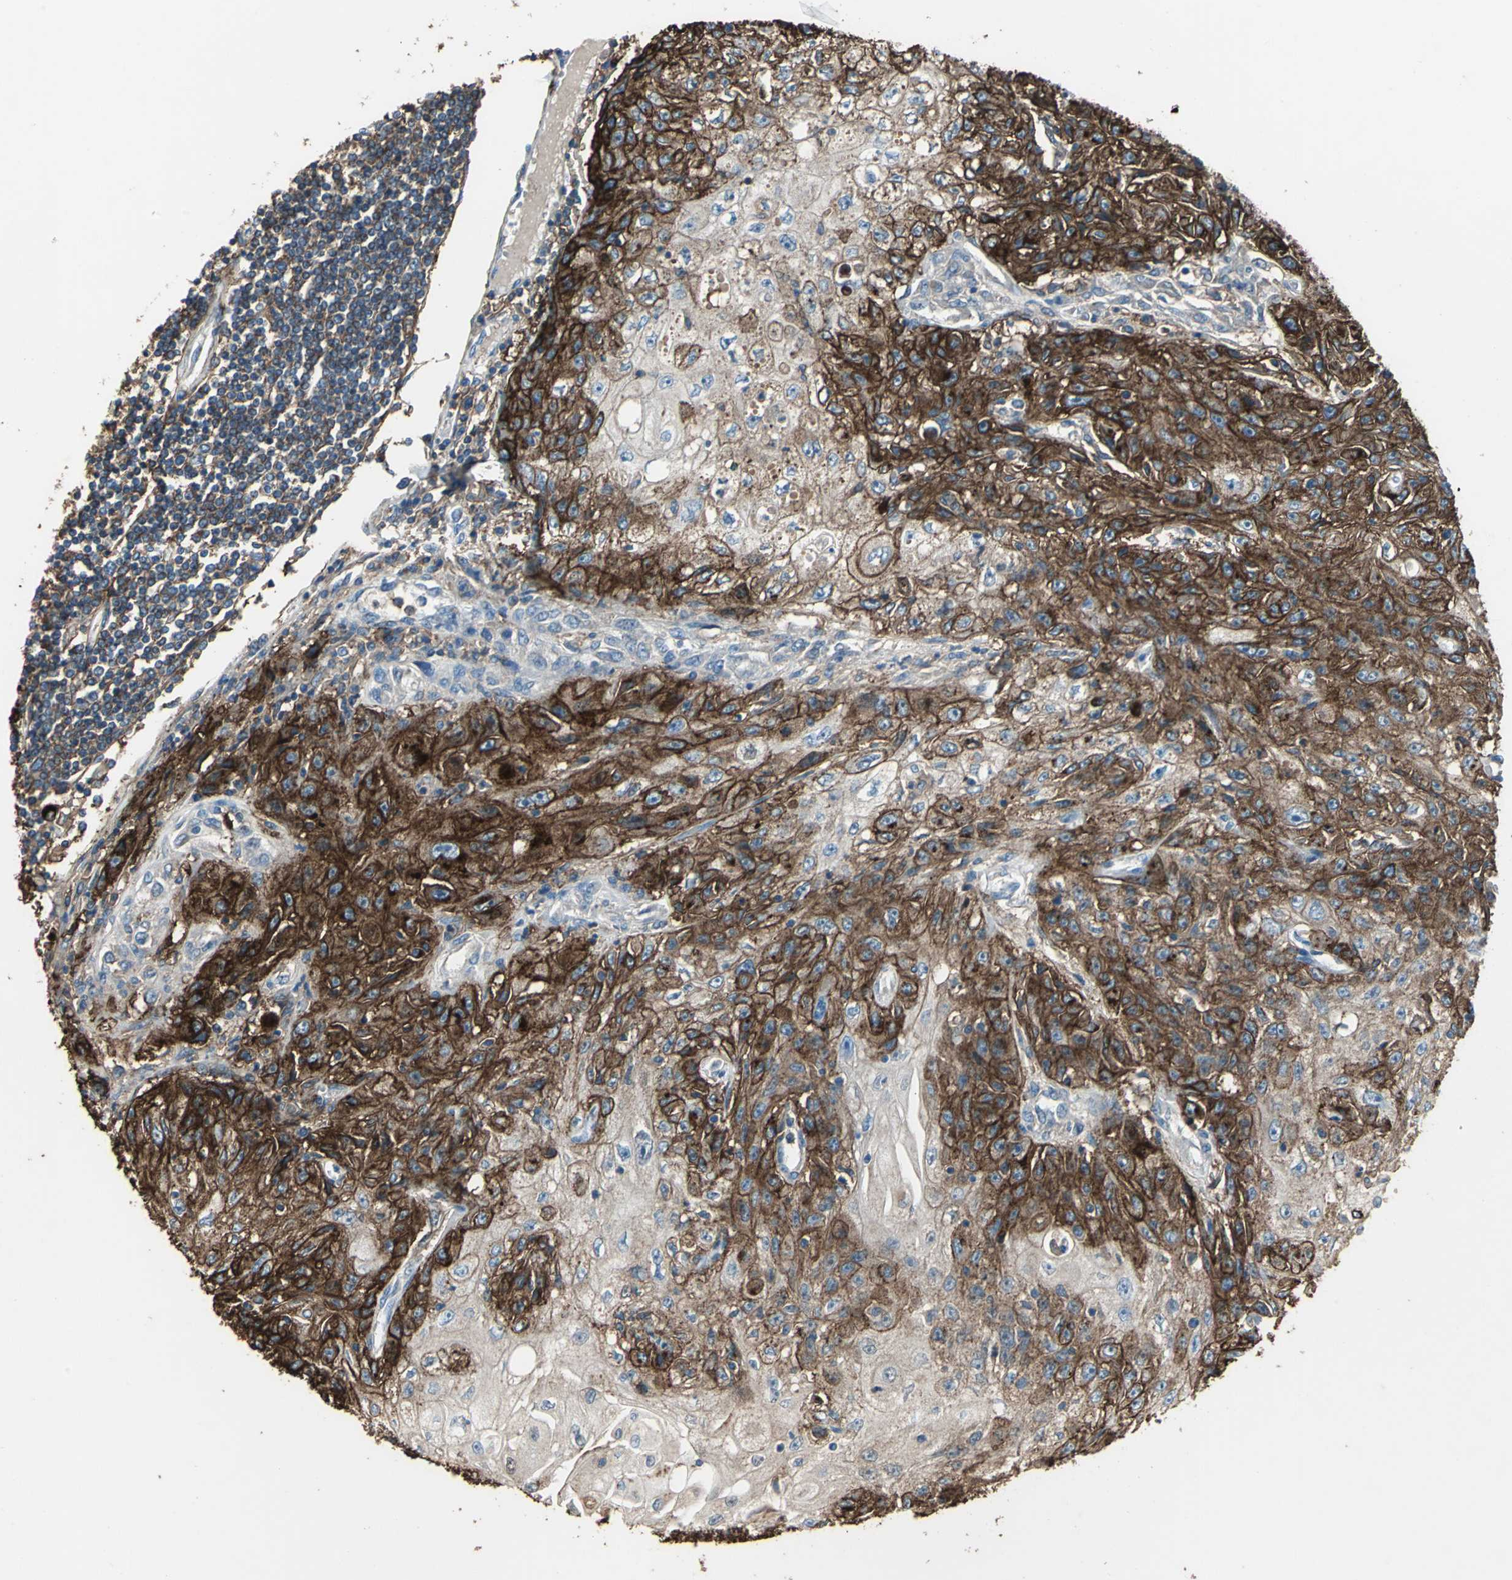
{"staining": {"intensity": "strong", "quantity": "25%-75%", "location": "cytoplasmic/membranous"}, "tissue": "skin cancer", "cell_type": "Tumor cells", "image_type": "cancer", "snomed": [{"axis": "morphology", "description": "Squamous cell carcinoma, NOS"}, {"axis": "topography", "description": "Skin"}], "caption": "Protein analysis of skin cancer (squamous cell carcinoma) tissue displays strong cytoplasmic/membranous staining in about 25%-75% of tumor cells.", "gene": "CD44", "patient": {"sex": "male", "age": 75}}